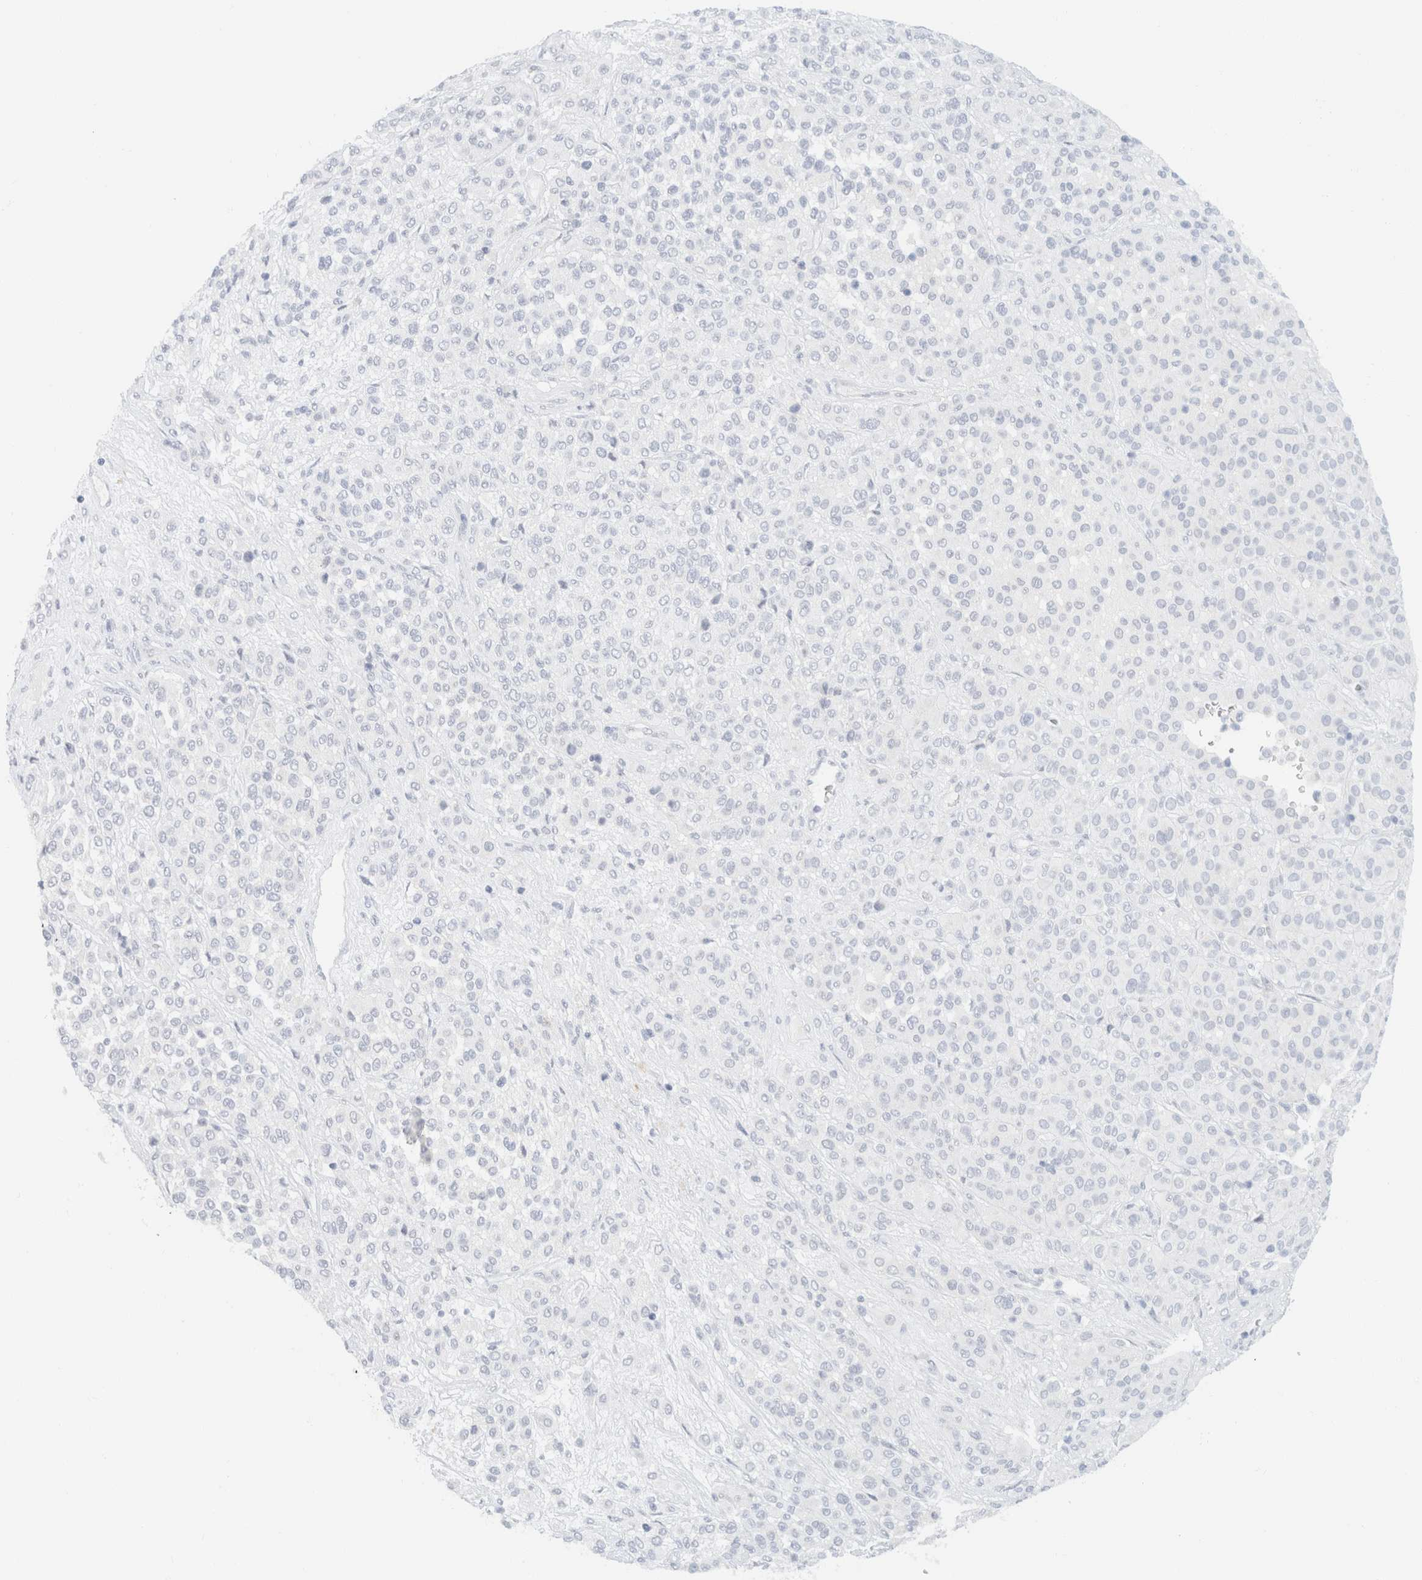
{"staining": {"intensity": "negative", "quantity": "none", "location": "none"}, "tissue": "melanoma", "cell_type": "Tumor cells", "image_type": "cancer", "snomed": [{"axis": "morphology", "description": "Malignant melanoma, Metastatic site"}, {"axis": "topography", "description": "Pancreas"}], "caption": "Tumor cells are negative for brown protein staining in malignant melanoma (metastatic site).", "gene": "KRT20", "patient": {"sex": "female", "age": 30}}